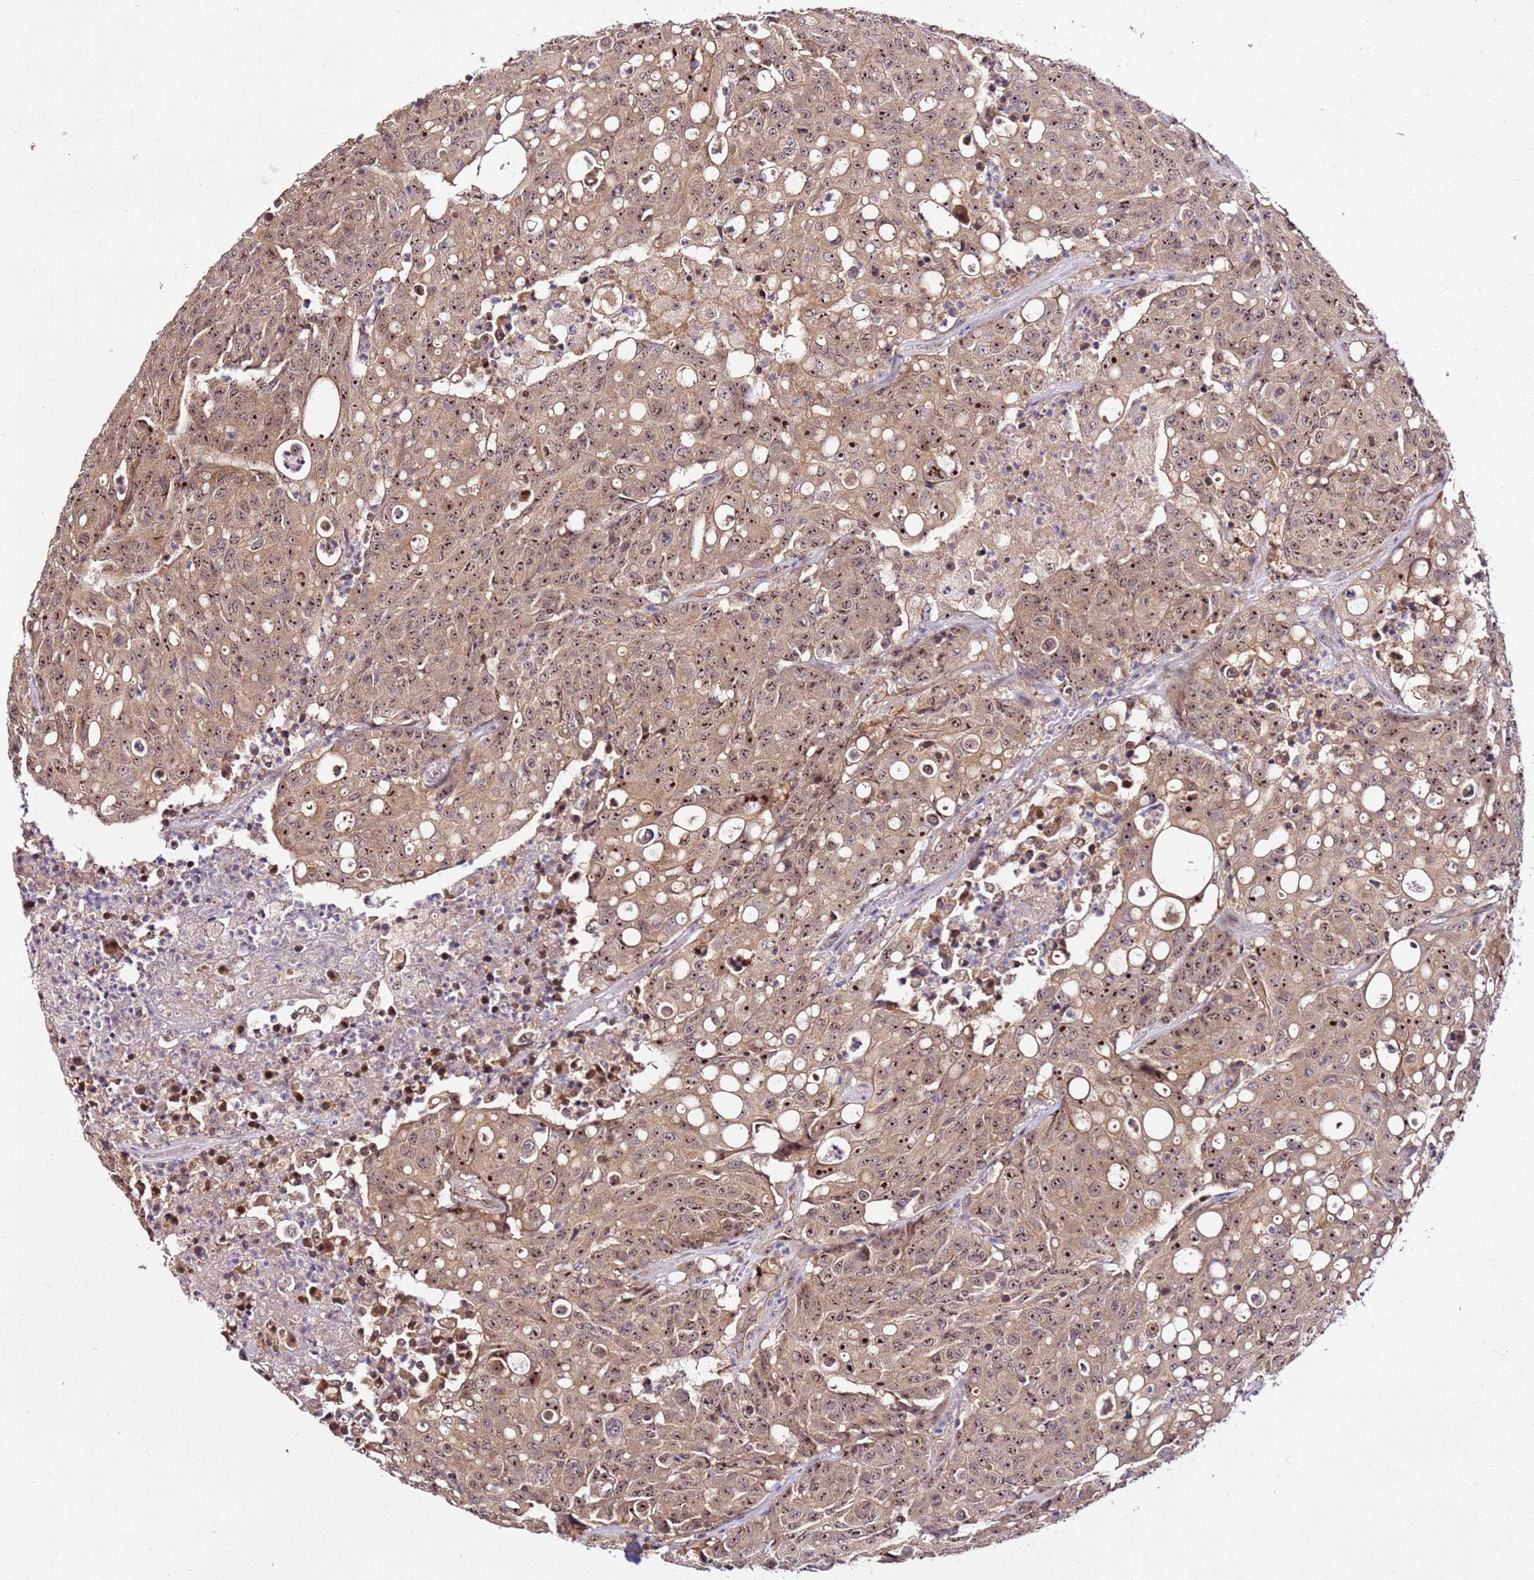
{"staining": {"intensity": "moderate", "quantity": ">75%", "location": "cytoplasmic/membranous,nuclear"}, "tissue": "colorectal cancer", "cell_type": "Tumor cells", "image_type": "cancer", "snomed": [{"axis": "morphology", "description": "Adenocarcinoma, NOS"}, {"axis": "topography", "description": "Colon"}], "caption": "Immunohistochemistry of colorectal cancer (adenocarcinoma) demonstrates medium levels of moderate cytoplasmic/membranous and nuclear positivity in approximately >75% of tumor cells.", "gene": "DDX27", "patient": {"sex": "male", "age": 51}}